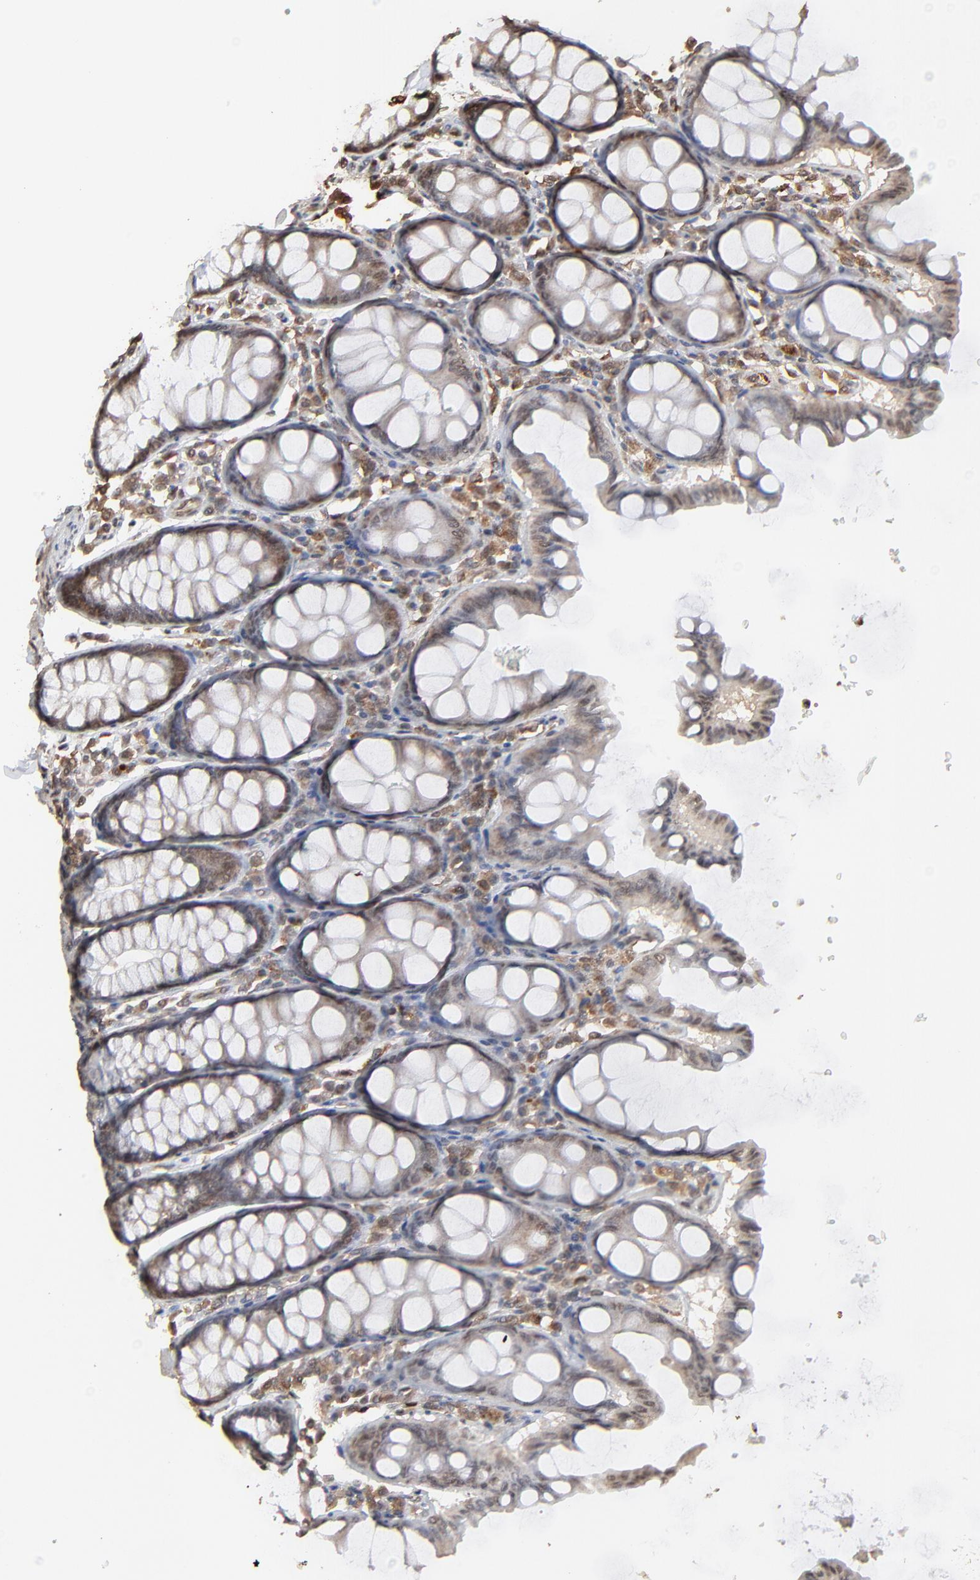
{"staining": {"intensity": "moderate", "quantity": "25%-75%", "location": "cytoplasmic/membranous"}, "tissue": "colon", "cell_type": "Endothelial cells", "image_type": "normal", "snomed": [{"axis": "morphology", "description": "Normal tissue, NOS"}, {"axis": "topography", "description": "Colon"}], "caption": "Immunohistochemistry staining of unremarkable colon, which reveals medium levels of moderate cytoplasmic/membranous positivity in approximately 25%-75% of endothelial cells indicating moderate cytoplasmic/membranous protein positivity. The staining was performed using DAB (3,3'-diaminobenzidine) (brown) for protein detection and nuclei were counterstained in hematoxylin (blue).", "gene": "FAM227A", "patient": {"sex": "female", "age": 61}}